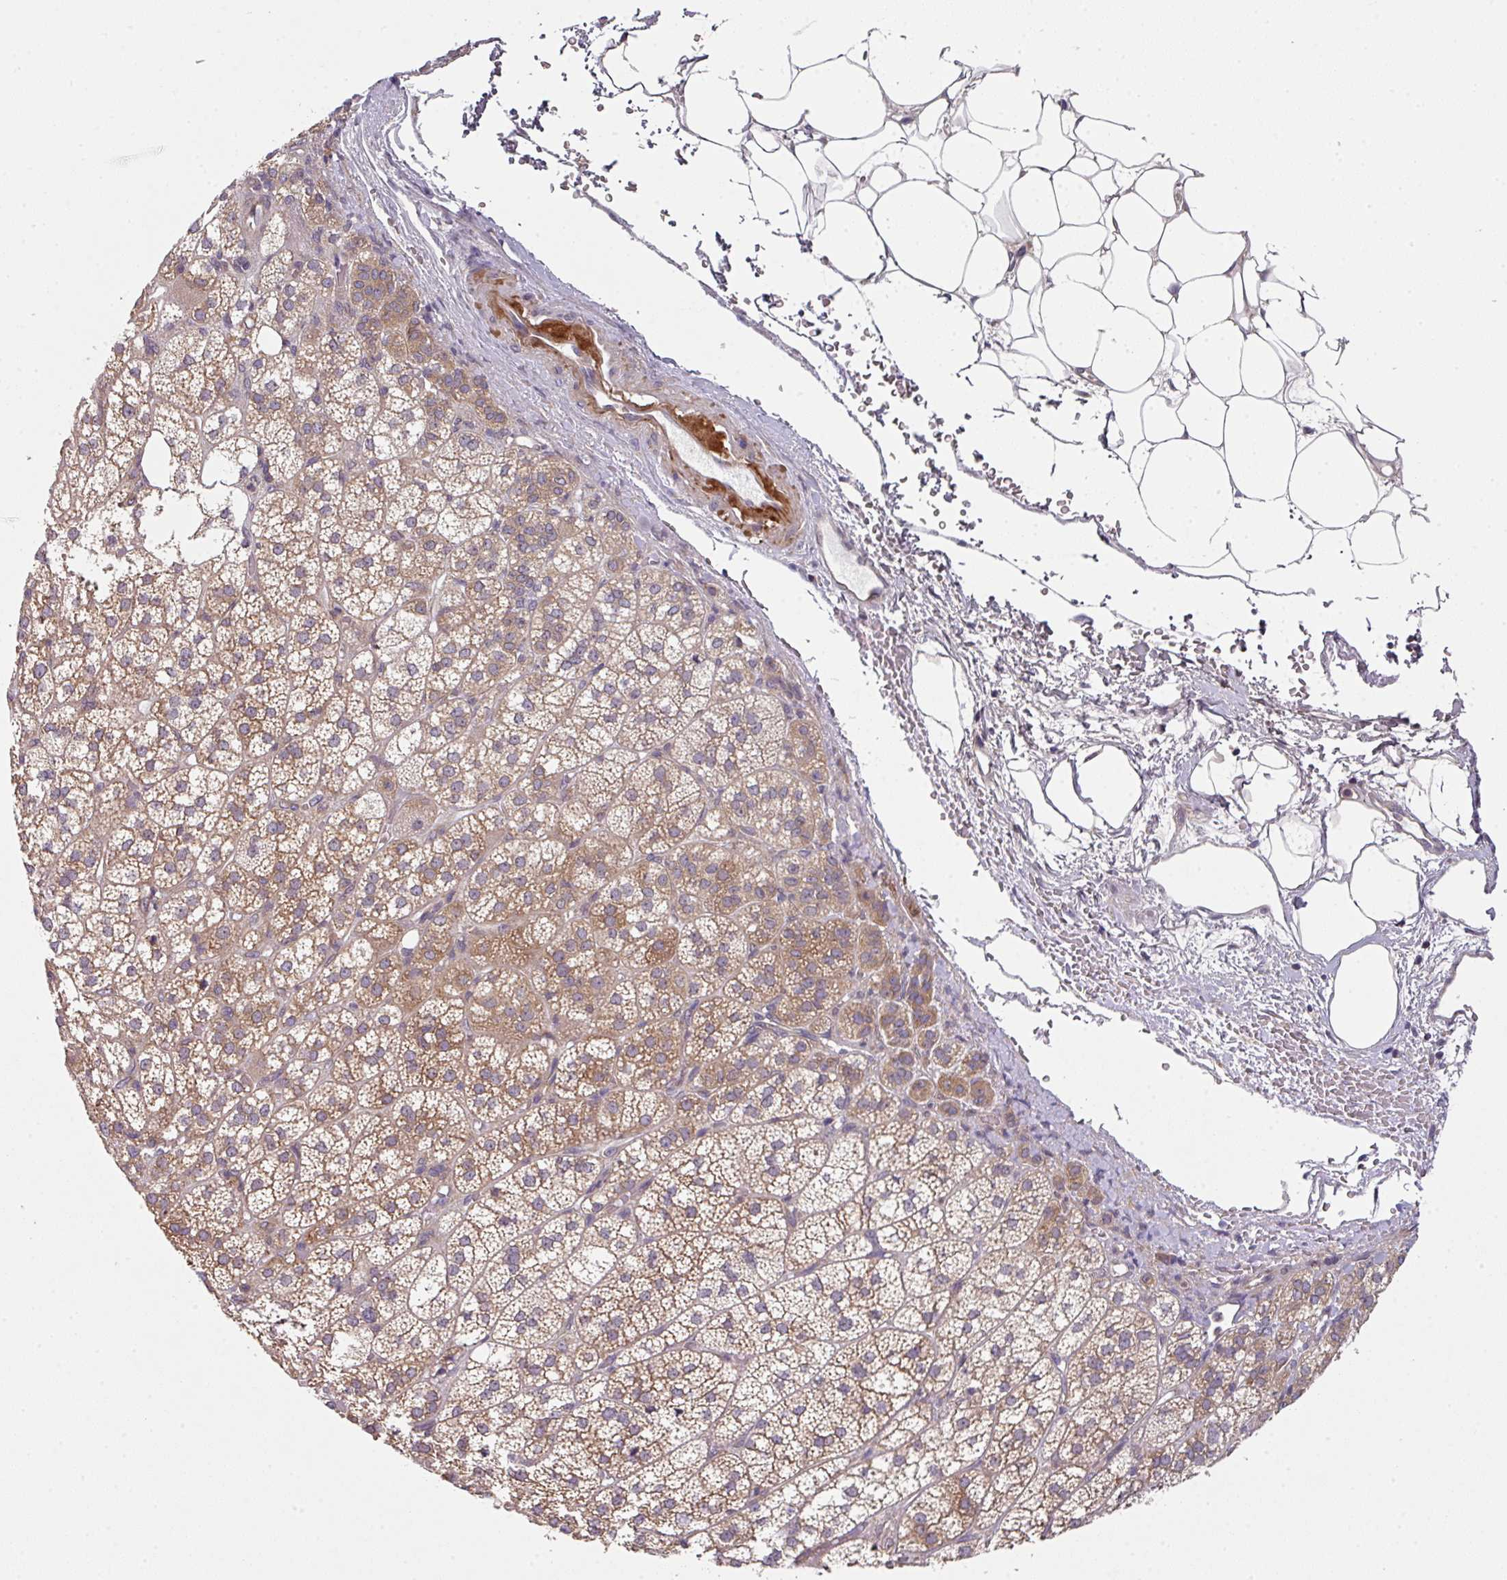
{"staining": {"intensity": "moderate", "quantity": ">75%", "location": "cytoplasmic/membranous"}, "tissue": "adrenal gland", "cell_type": "Glandular cells", "image_type": "normal", "snomed": [{"axis": "morphology", "description": "Normal tissue, NOS"}, {"axis": "topography", "description": "Adrenal gland"}], "caption": "Immunohistochemistry (IHC) micrograph of benign adrenal gland: human adrenal gland stained using IHC demonstrates medium levels of moderate protein expression localized specifically in the cytoplasmic/membranous of glandular cells, appearing as a cytoplasmic/membranous brown color.", "gene": "CAMLG", "patient": {"sex": "female", "age": 60}}